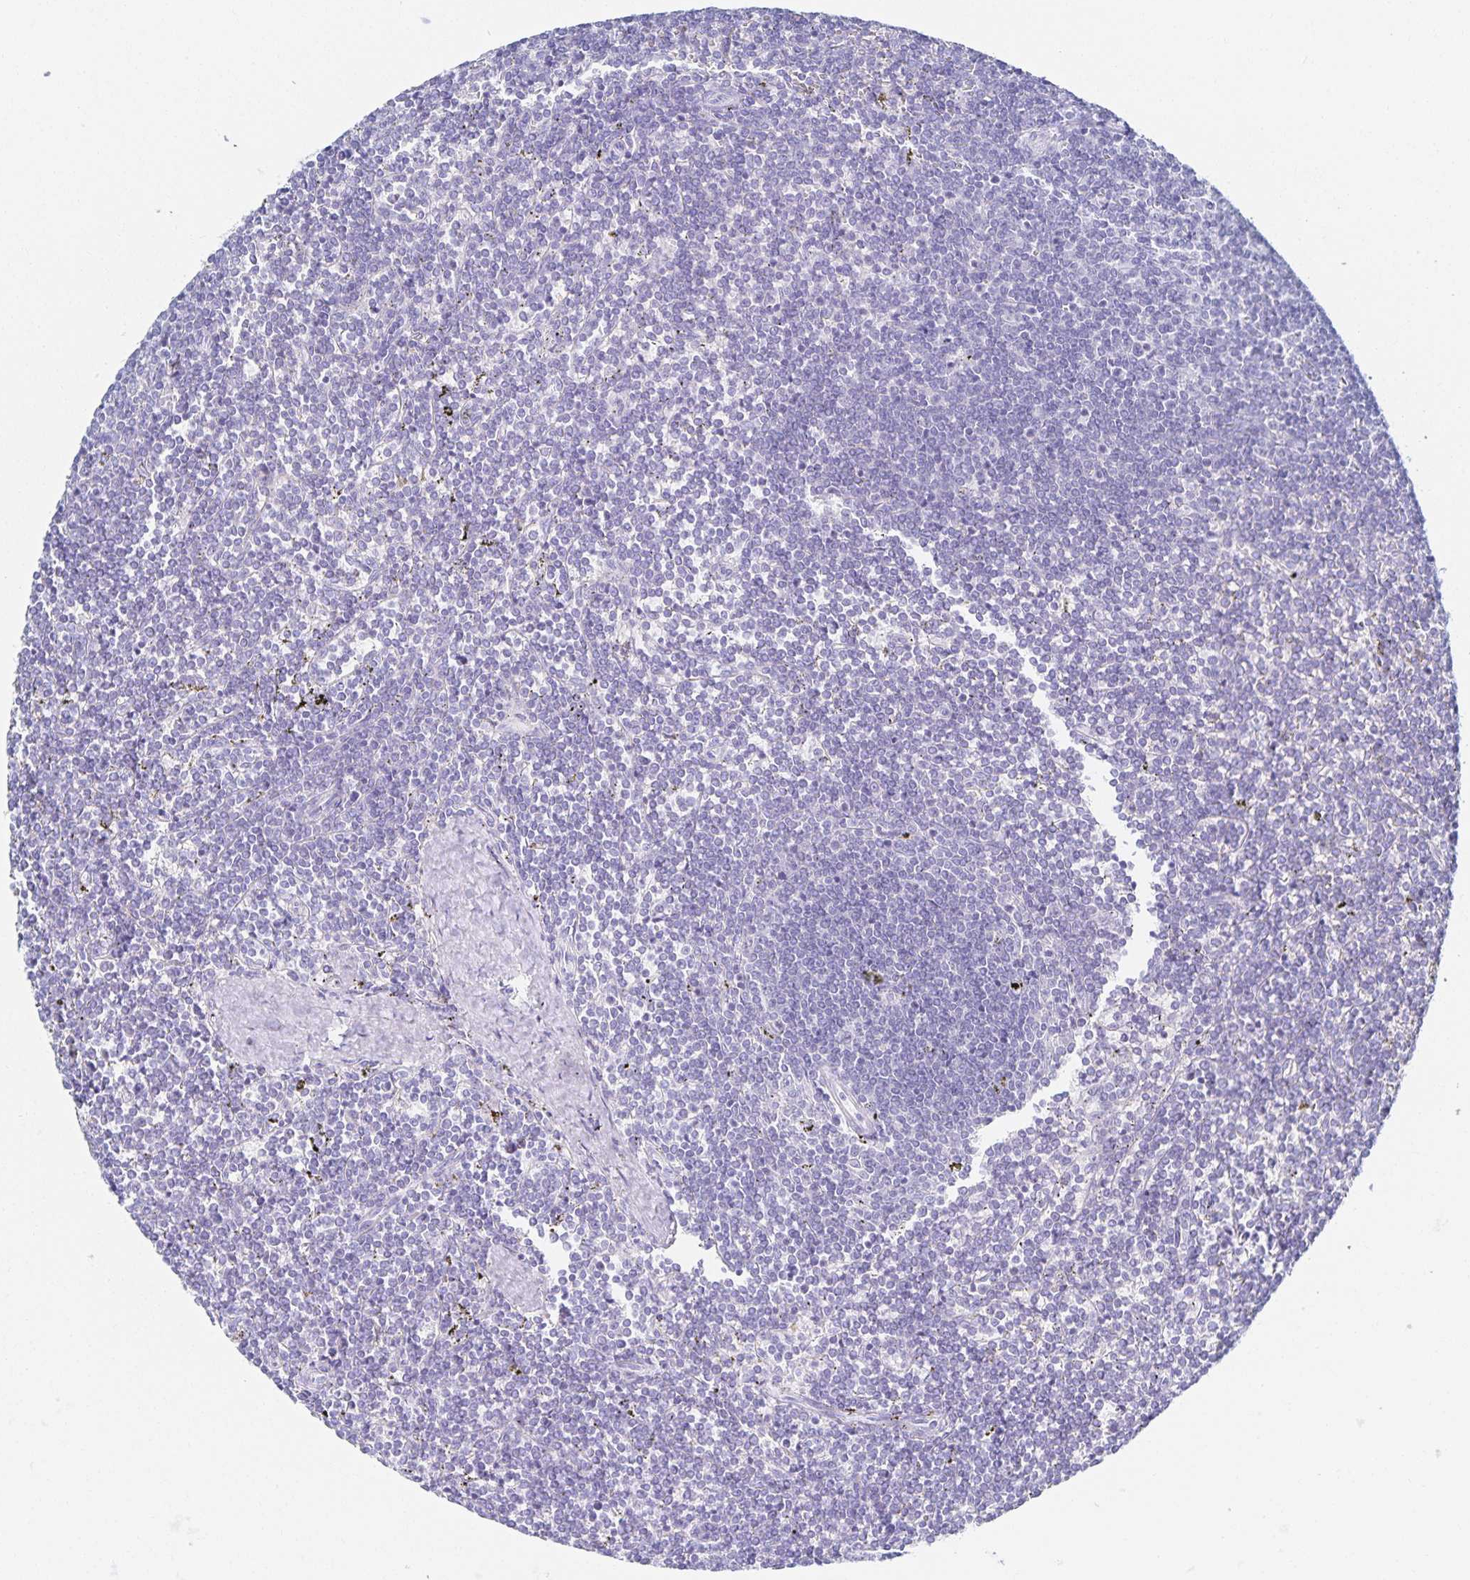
{"staining": {"intensity": "negative", "quantity": "none", "location": "none"}, "tissue": "lymphoma", "cell_type": "Tumor cells", "image_type": "cancer", "snomed": [{"axis": "morphology", "description": "Malignant lymphoma, non-Hodgkin's type, Low grade"}, {"axis": "topography", "description": "Spleen"}], "caption": "The IHC photomicrograph has no significant expression in tumor cells of malignant lymphoma, non-Hodgkin's type (low-grade) tissue. Brightfield microscopy of immunohistochemistry (IHC) stained with DAB (3,3'-diaminobenzidine) (brown) and hematoxylin (blue), captured at high magnification.", "gene": "SNTN", "patient": {"sex": "male", "age": 78}}